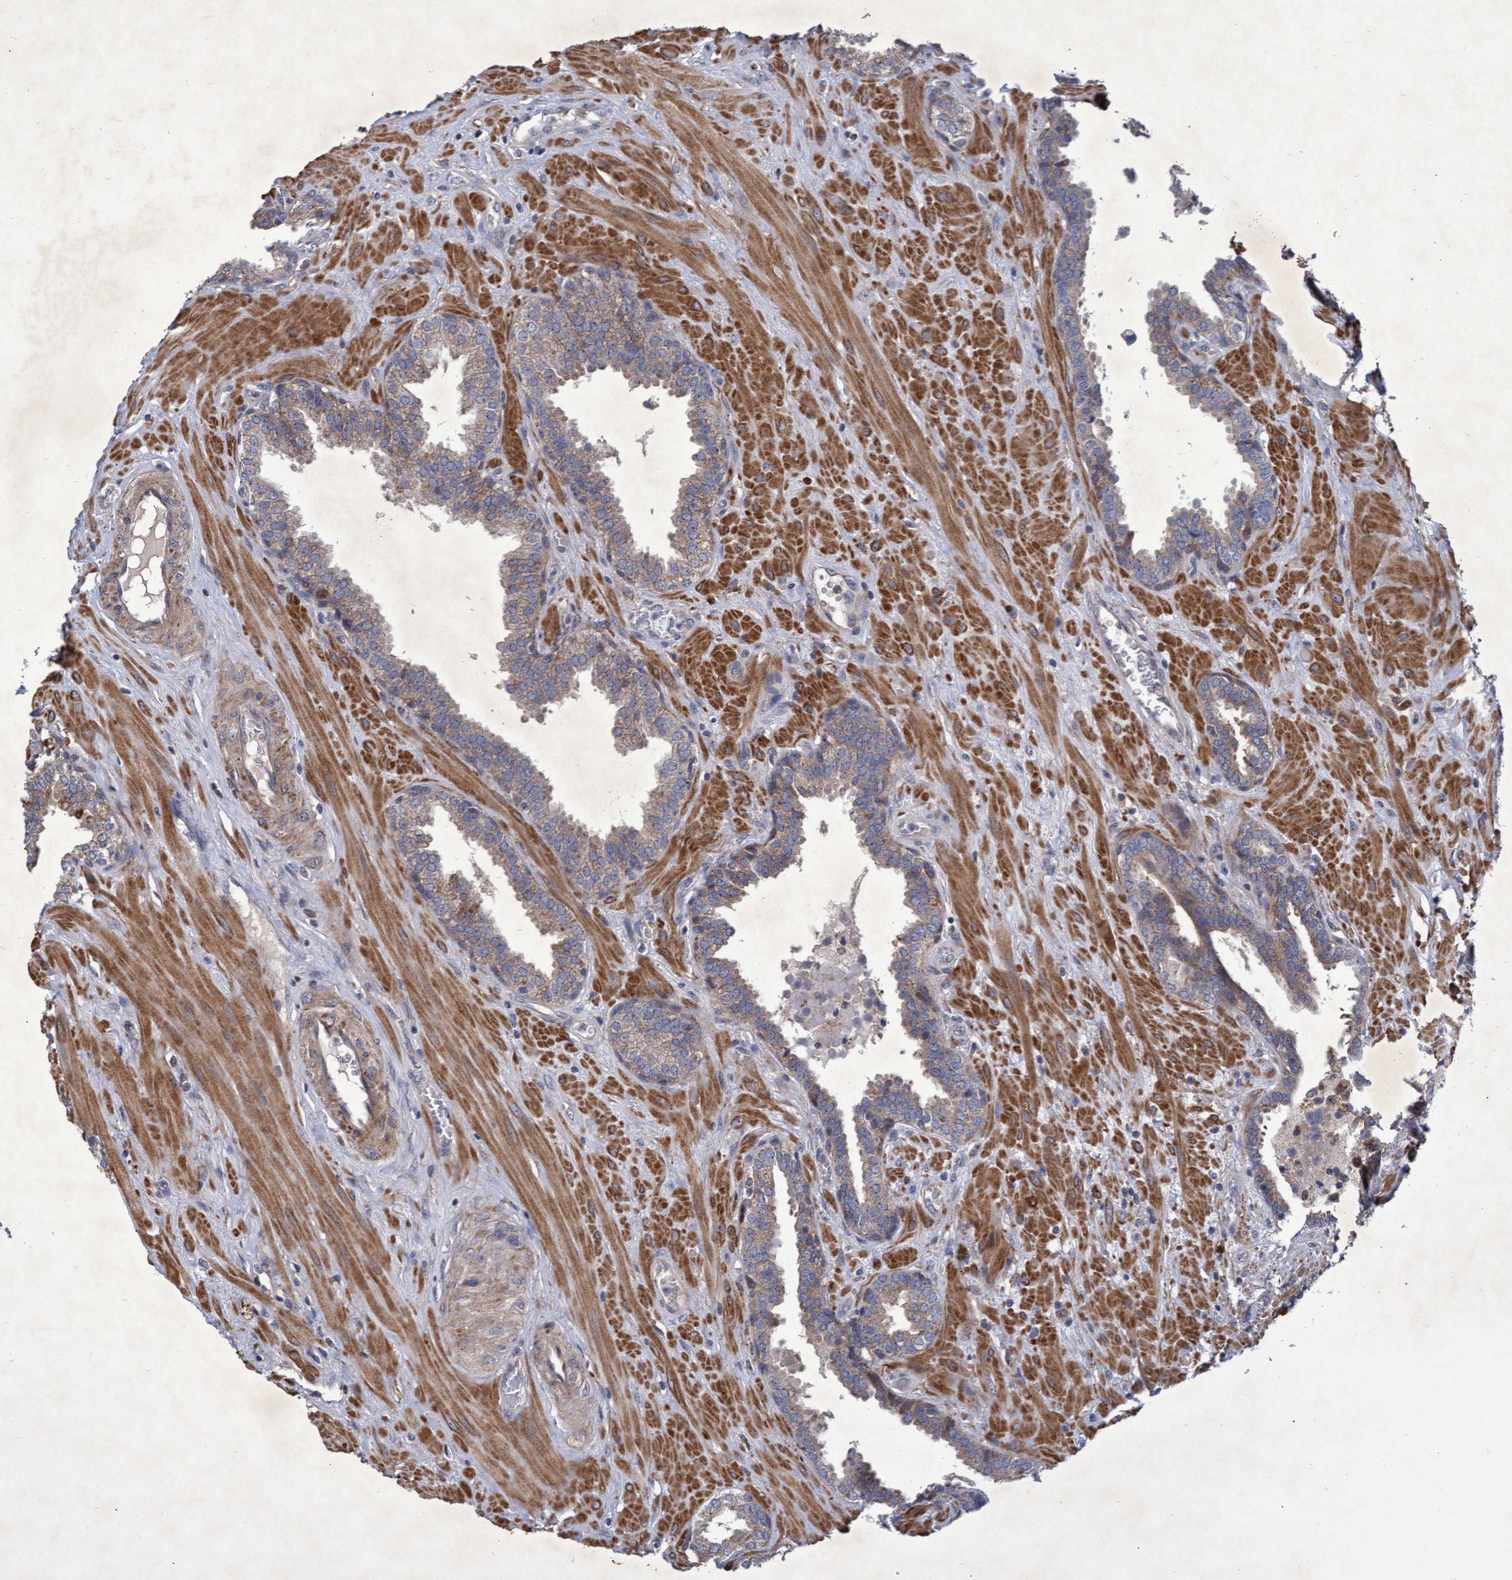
{"staining": {"intensity": "weak", "quantity": ">75%", "location": "cytoplasmic/membranous"}, "tissue": "prostate", "cell_type": "Glandular cells", "image_type": "normal", "snomed": [{"axis": "morphology", "description": "Normal tissue, NOS"}, {"axis": "topography", "description": "Prostate"}], "caption": "This histopathology image displays immunohistochemistry (IHC) staining of unremarkable prostate, with low weak cytoplasmic/membranous staining in about >75% of glandular cells.", "gene": "ABCF2", "patient": {"sex": "male", "age": 51}}